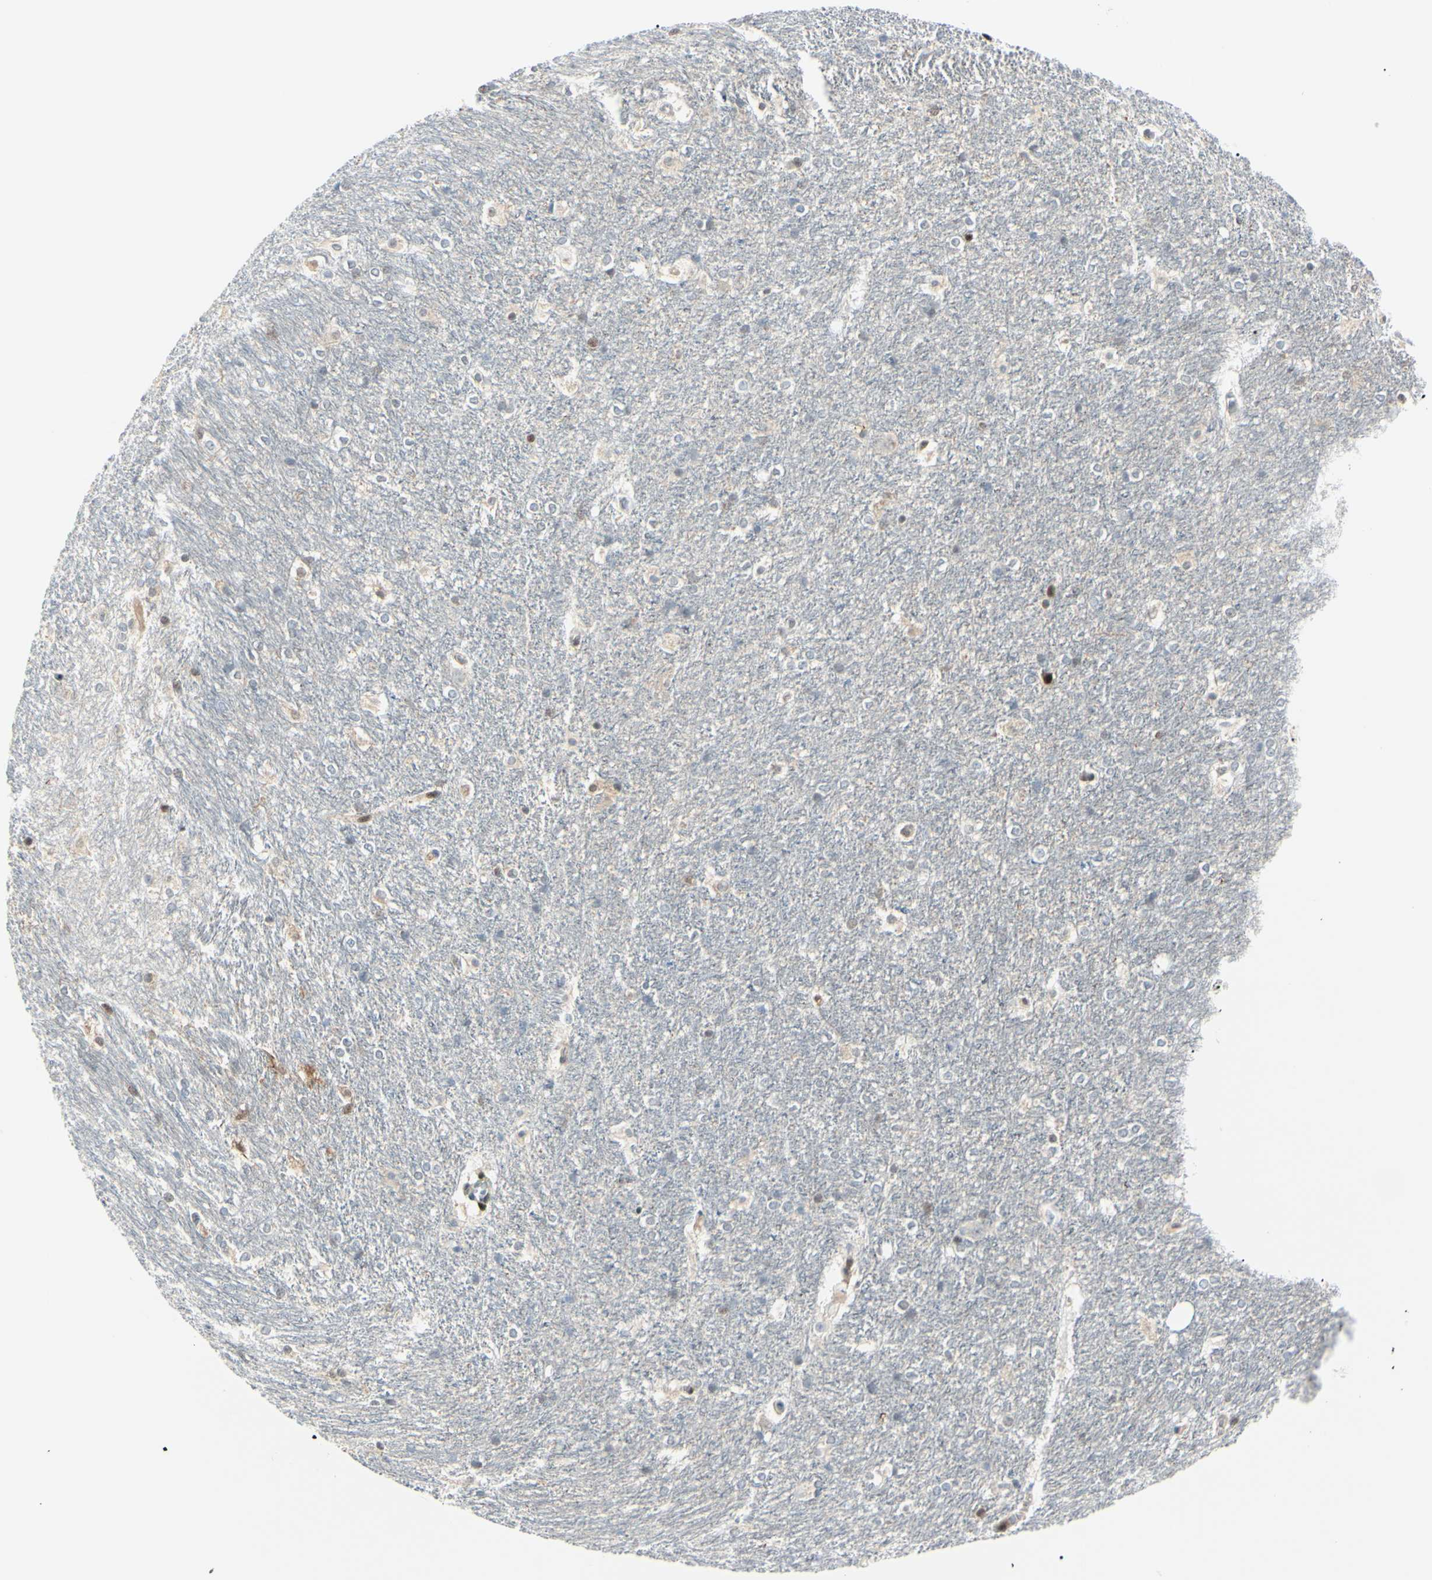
{"staining": {"intensity": "negative", "quantity": "none", "location": "none"}, "tissue": "hippocampus", "cell_type": "Glial cells", "image_type": "normal", "snomed": [{"axis": "morphology", "description": "Normal tissue, NOS"}, {"axis": "topography", "description": "Hippocampus"}], "caption": "A histopathology image of human hippocampus is negative for staining in glial cells. The staining was performed using DAB (3,3'-diaminobenzidine) to visualize the protein expression in brown, while the nuclei were stained in blue with hematoxylin (Magnification: 20x).", "gene": "PGK1", "patient": {"sex": "female", "age": 19}}